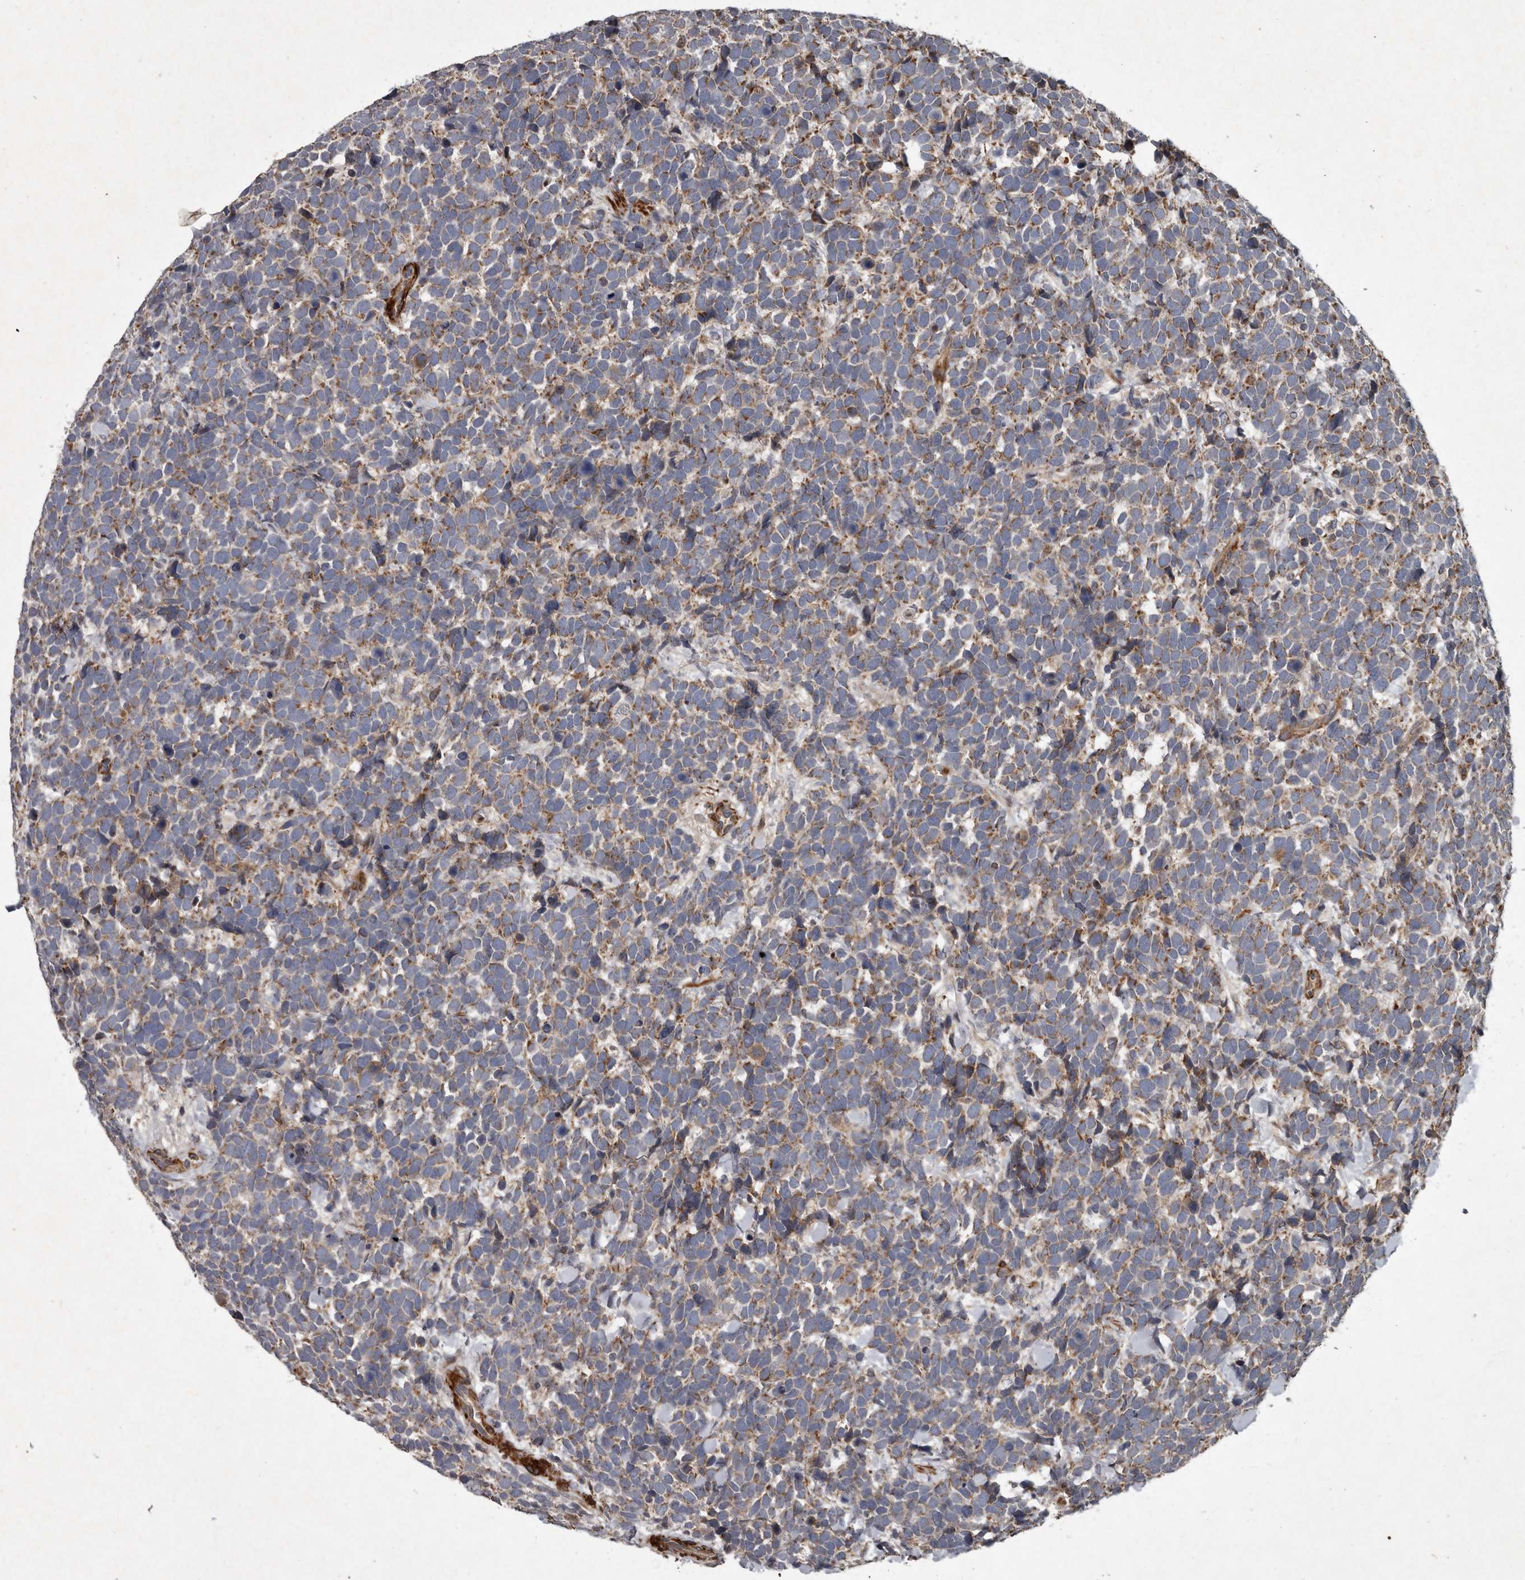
{"staining": {"intensity": "moderate", "quantity": "25%-75%", "location": "cytoplasmic/membranous"}, "tissue": "urothelial cancer", "cell_type": "Tumor cells", "image_type": "cancer", "snomed": [{"axis": "morphology", "description": "Urothelial carcinoma, High grade"}, {"axis": "topography", "description": "Urinary bladder"}], "caption": "Protein staining by IHC displays moderate cytoplasmic/membranous expression in about 25%-75% of tumor cells in urothelial carcinoma (high-grade).", "gene": "MRPS15", "patient": {"sex": "female", "age": 82}}